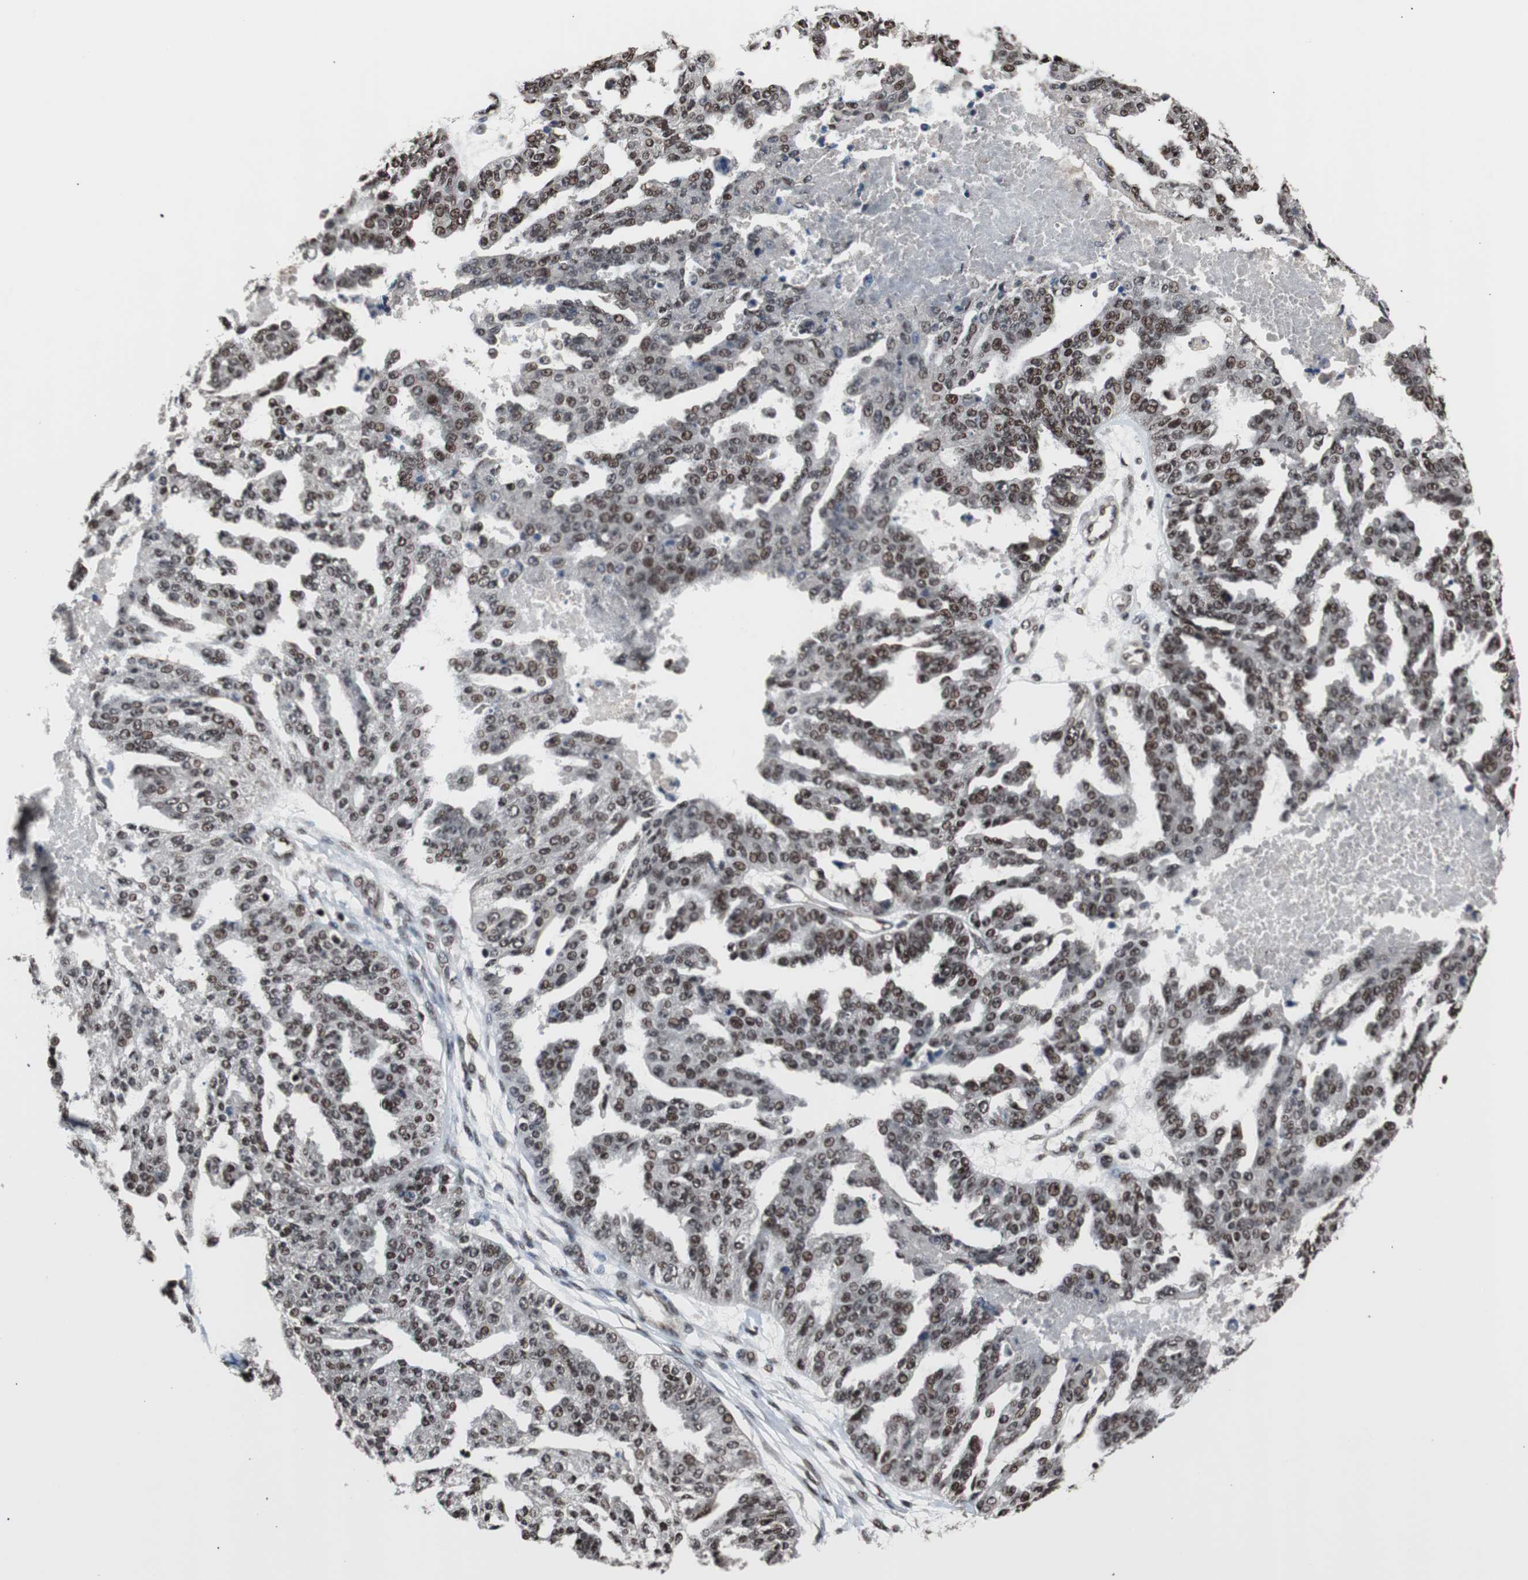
{"staining": {"intensity": "moderate", "quantity": "25%-75%", "location": "nuclear"}, "tissue": "ovarian cancer", "cell_type": "Tumor cells", "image_type": "cancer", "snomed": [{"axis": "morphology", "description": "Cystadenocarcinoma, serous, NOS"}, {"axis": "topography", "description": "Ovary"}], "caption": "Ovarian serous cystadenocarcinoma stained for a protein (brown) exhibits moderate nuclear positive positivity in about 25%-75% of tumor cells.", "gene": "POGZ", "patient": {"sex": "female", "age": 58}}